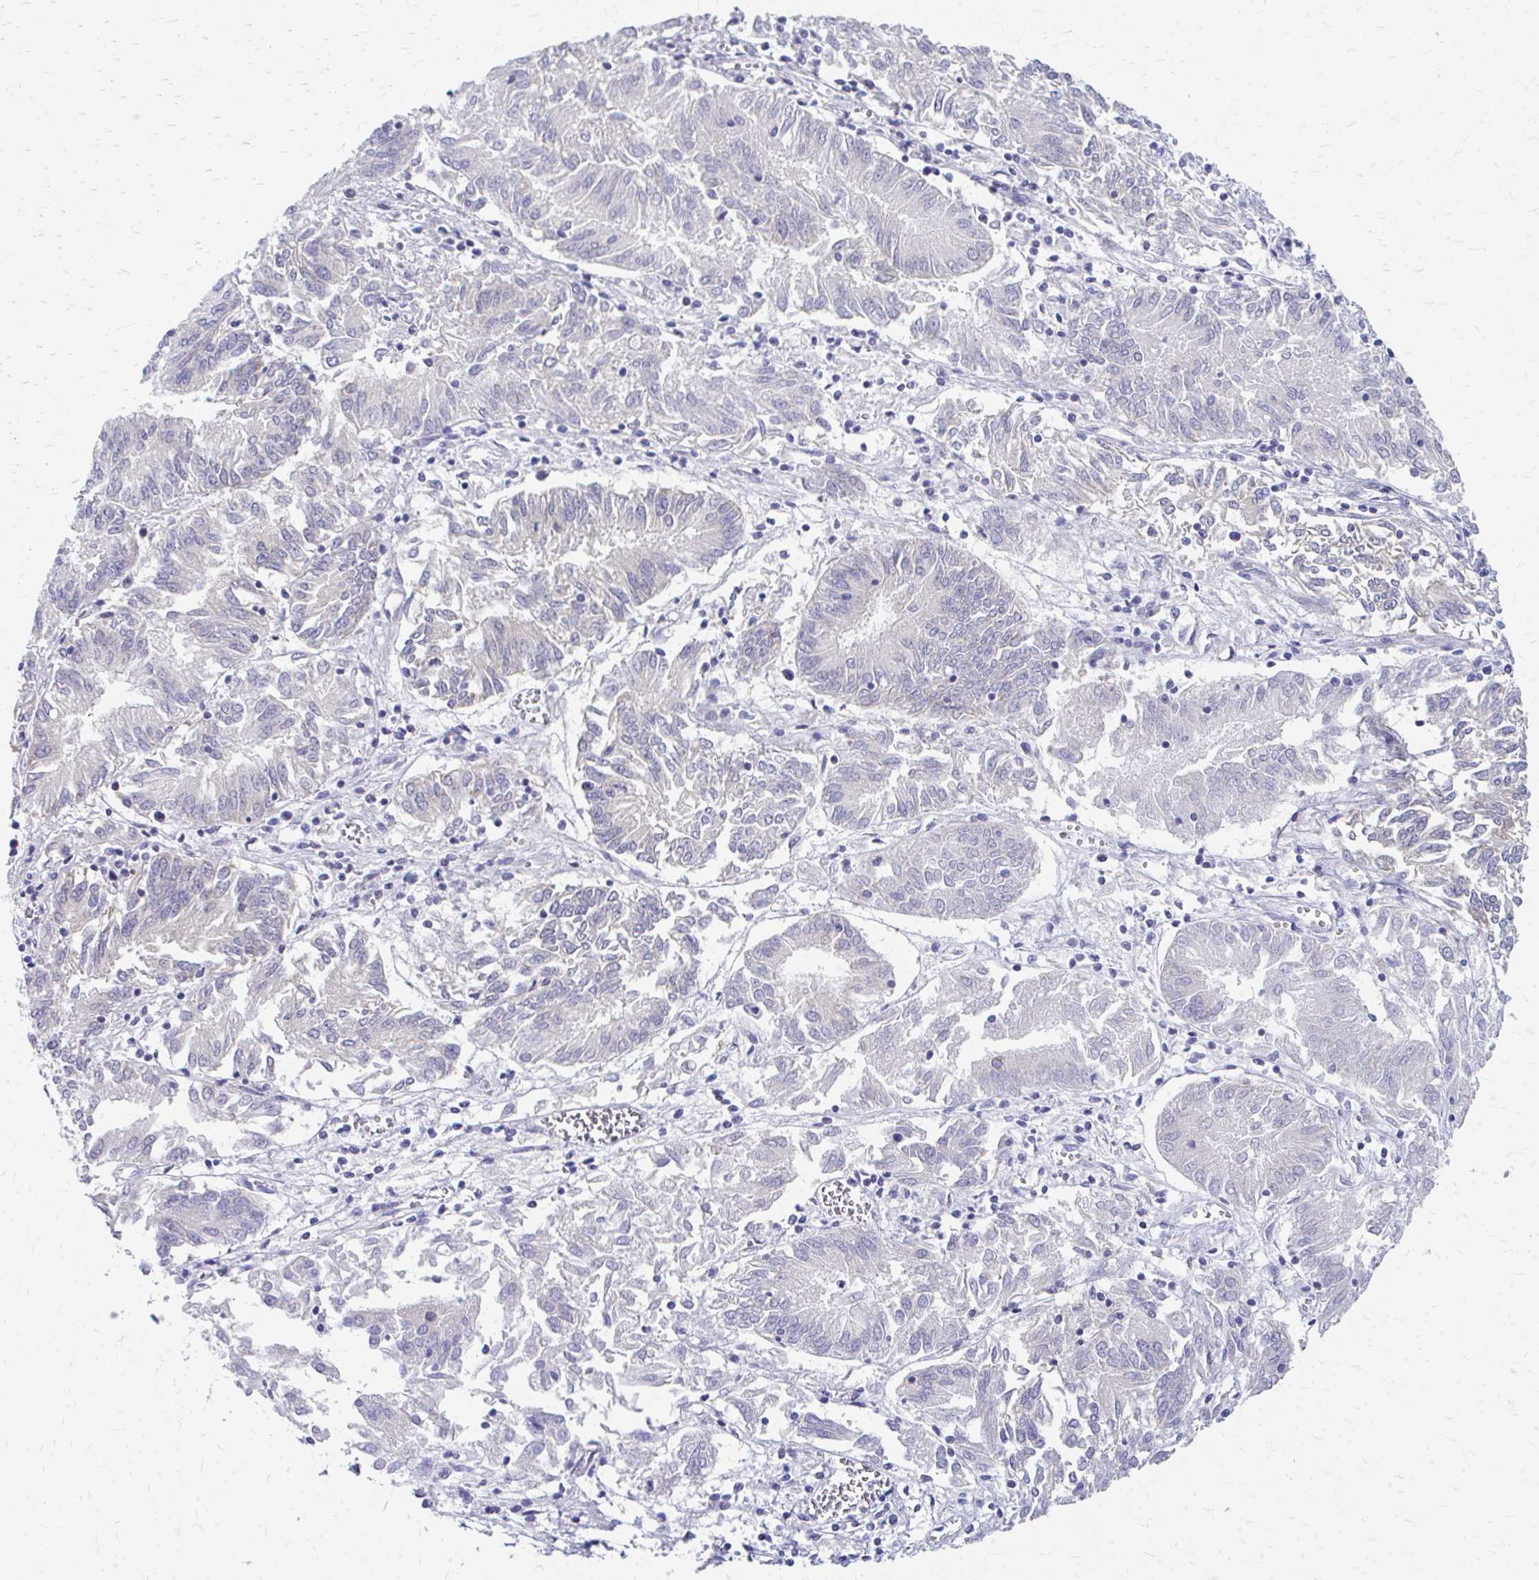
{"staining": {"intensity": "weak", "quantity": "25%-75%", "location": "cytoplasmic/membranous"}, "tissue": "endometrial cancer", "cell_type": "Tumor cells", "image_type": "cancer", "snomed": [{"axis": "morphology", "description": "Adenocarcinoma, NOS"}, {"axis": "topography", "description": "Endometrium"}], "caption": "Immunohistochemical staining of human endometrial cancer exhibits low levels of weak cytoplasmic/membranous expression in approximately 25%-75% of tumor cells. (Brightfield microscopy of DAB IHC at high magnification).", "gene": "MRPL19", "patient": {"sex": "female", "age": 54}}